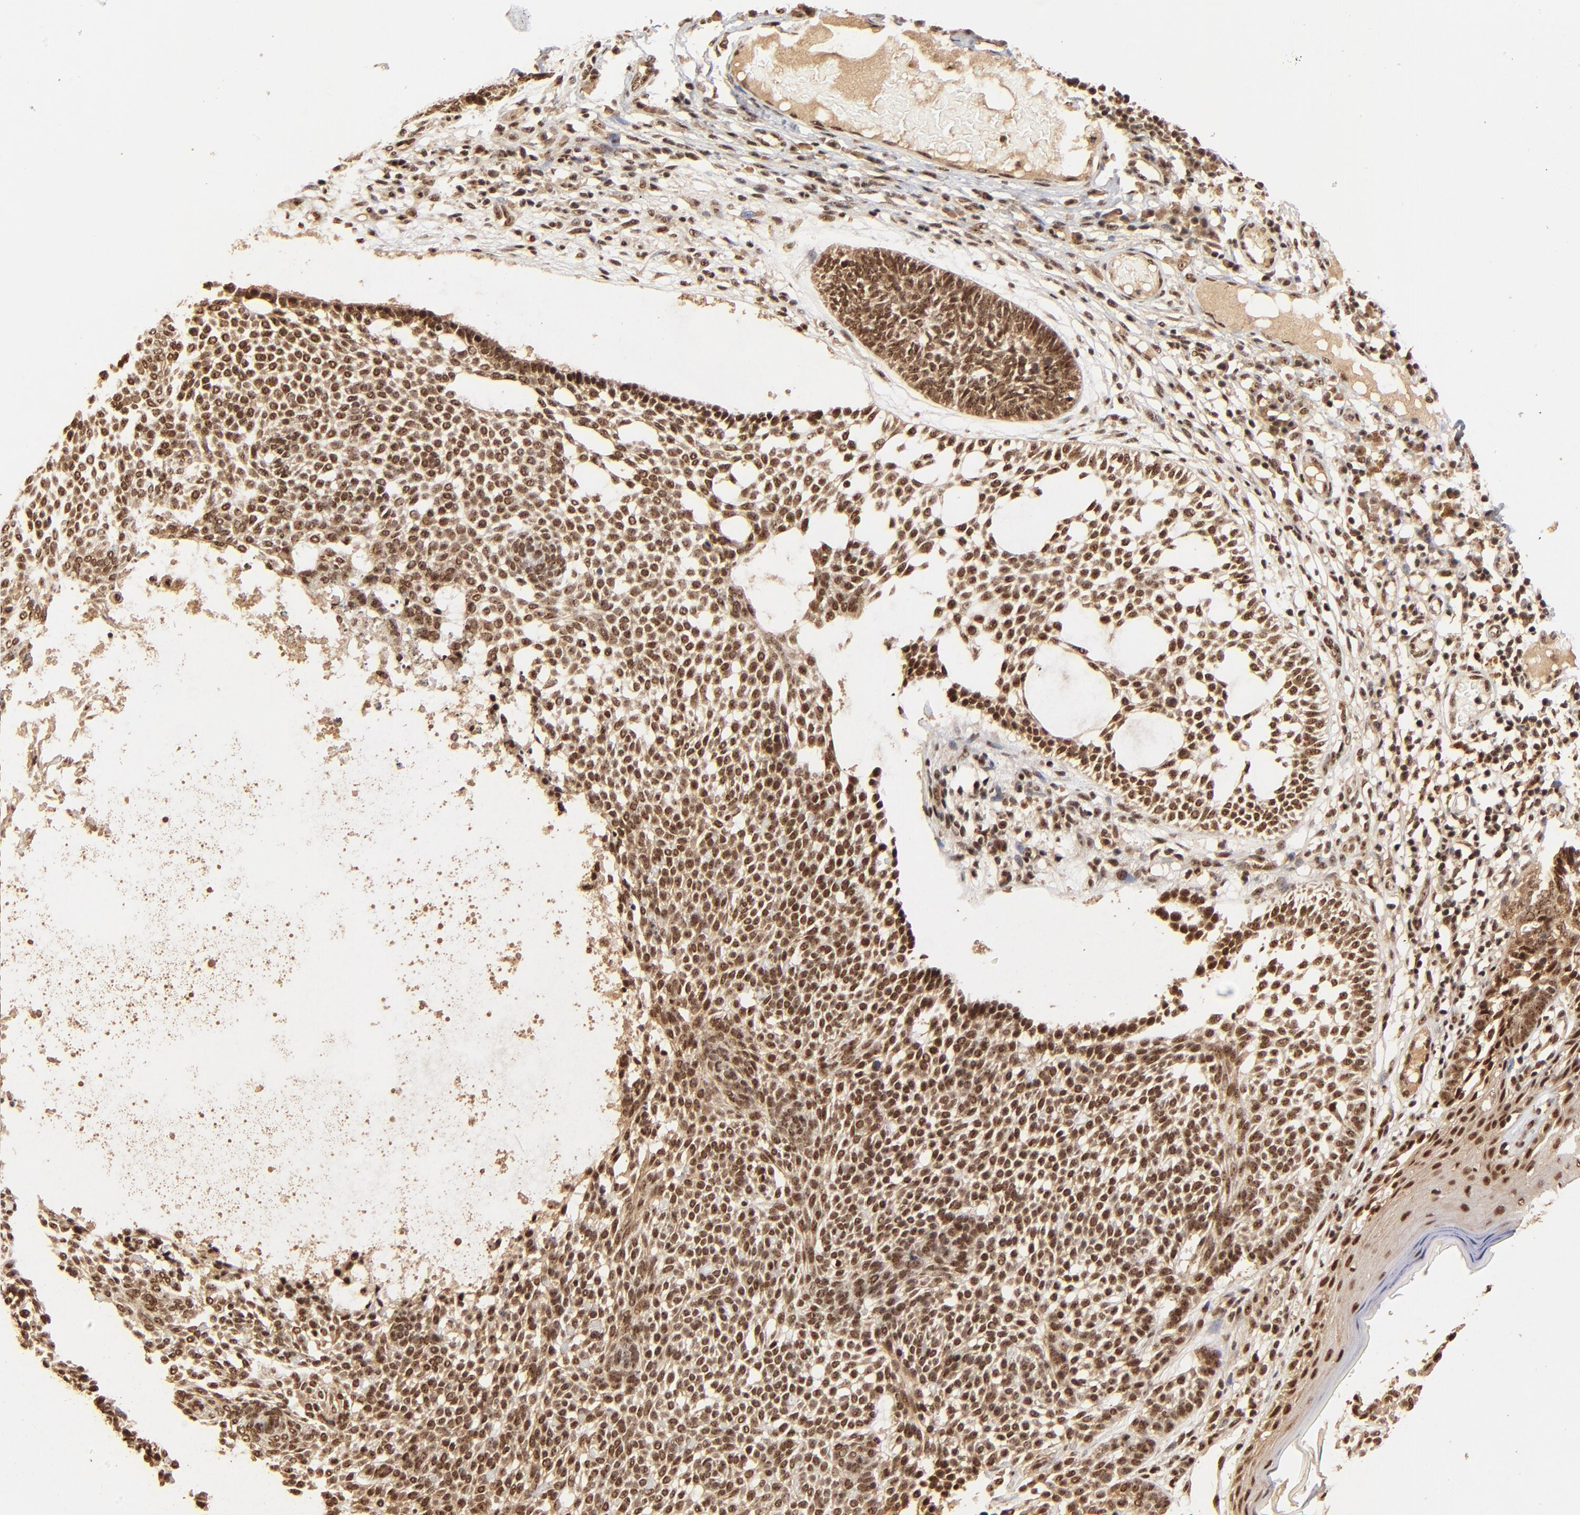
{"staining": {"intensity": "strong", "quantity": ">75%", "location": "cytoplasmic/membranous,nuclear"}, "tissue": "skin cancer", "cell_type": "Tumor cells", "image_type": "cancer", "snomed": [{"axis": "morphology", "description": "Basal cell carcinoma"}, {"axis": "topography", "description": "Skin"}], "caption": "The image exhibits a brown stain indicating the presence of a protein in the cytoplasmic/membranous and nuclear of tumor cells in basal cell carcinoma (skin). The staining is performed using DAB (3,3'-diaminobenzidine) brown chromogen to label protein expression. The nuclei are counter-stained blue using hematoxylin.", "gene": "MED12", "patient": {"sex": "male", "age": 87}}